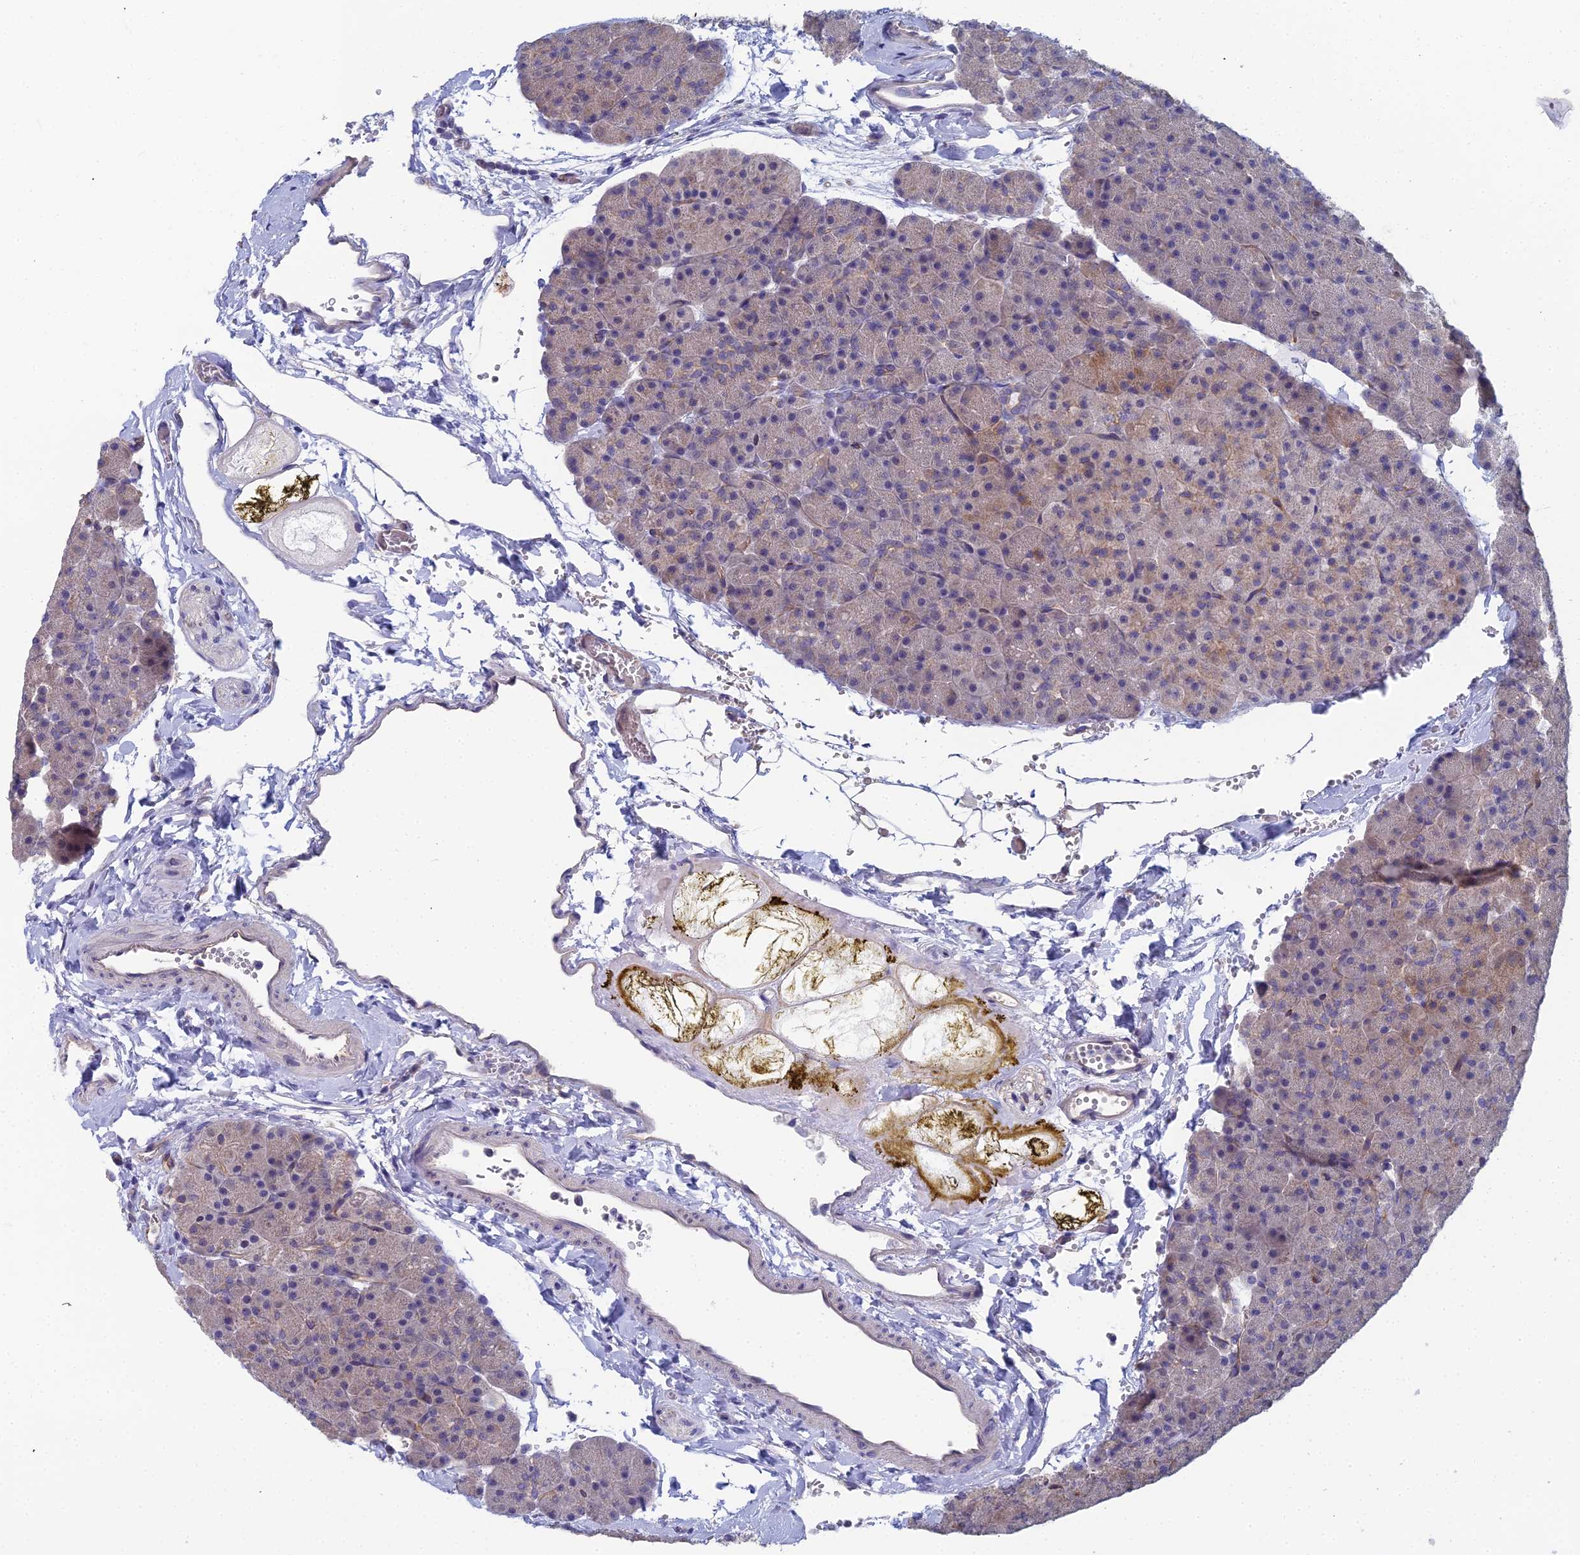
{"staining": {"intensity": "moderate", "quantity": "25%-75%", "location": "cytoplasmic/membranous"}, "tissue": "pancreas", "cell_type": "Exocrine glandular cells", "image_type": "normal", "snomed": [{"axis": "morphology", "description": "Normal tissue, NOS"}, {"axis": "topography", "description": "Pancreas"}], "caption": "Pancreas stained with IHC displays moderate cytoplasmic/membranous staining in approximately 25%-75% of exocrine glandular cells. Immunohistochemistry stains the protein in brown and the nuclei are stained blue.", "gene": "RDX", "patient": {"sex": "male", "age": 36}}